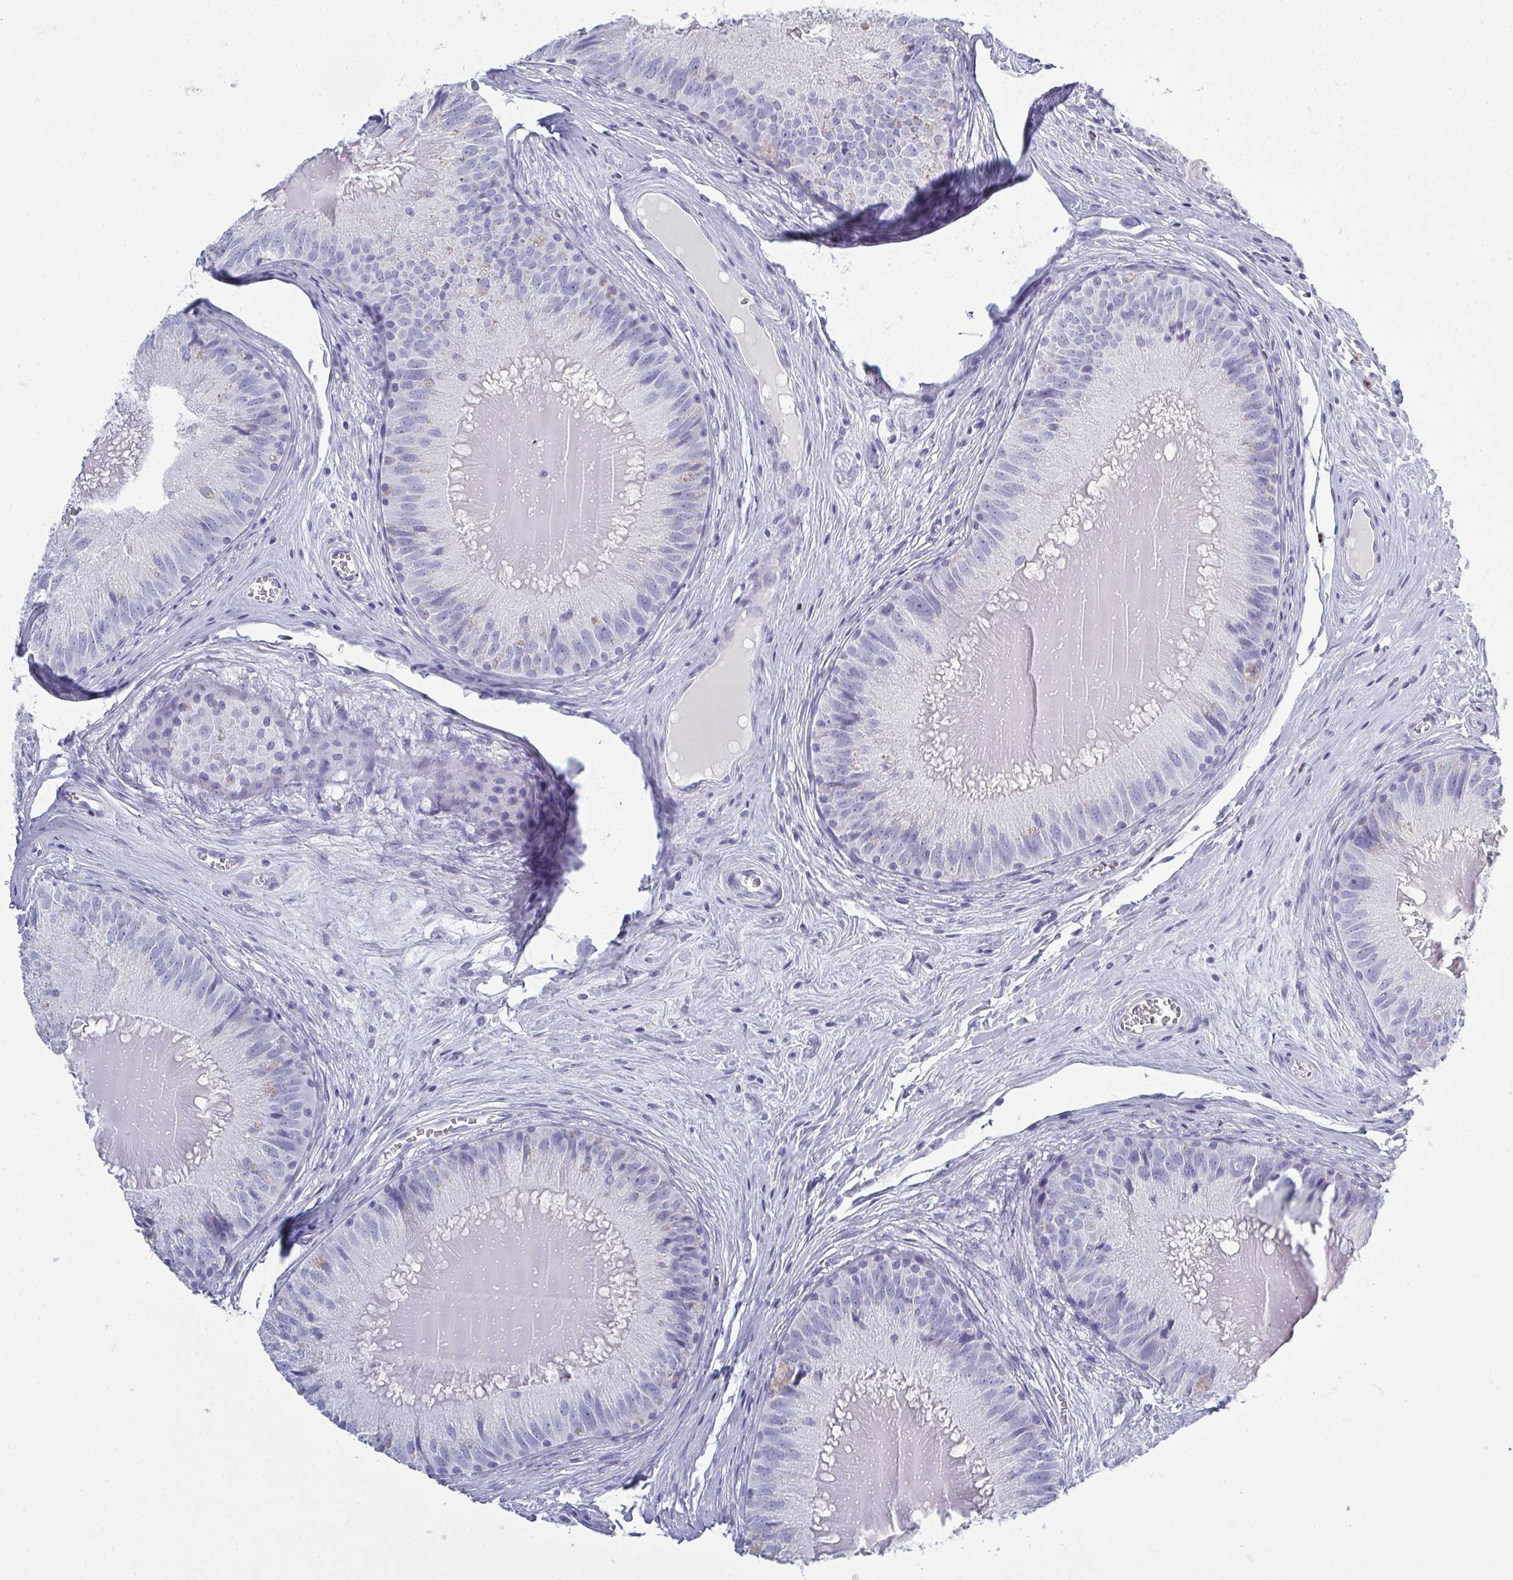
{"staining": {"intensity": "negative", "quantity": "none", "location": "none"}, "tissue": "epididymis", "cell_type": "Glandular cells", "image_type": "normal", "snomed": [{"axis": "morphology", "description": "Normal tissue, NOS"}, {"axis": "topography", "description": "Epididymis, spermatic cord, NOS"}], "caption": "This is an immunohistochemistry image of benign human epididymis. There is no staining in glandular cells.", "gene": "SERPINB10", "patient": {"sex": "male", "age": 39}}